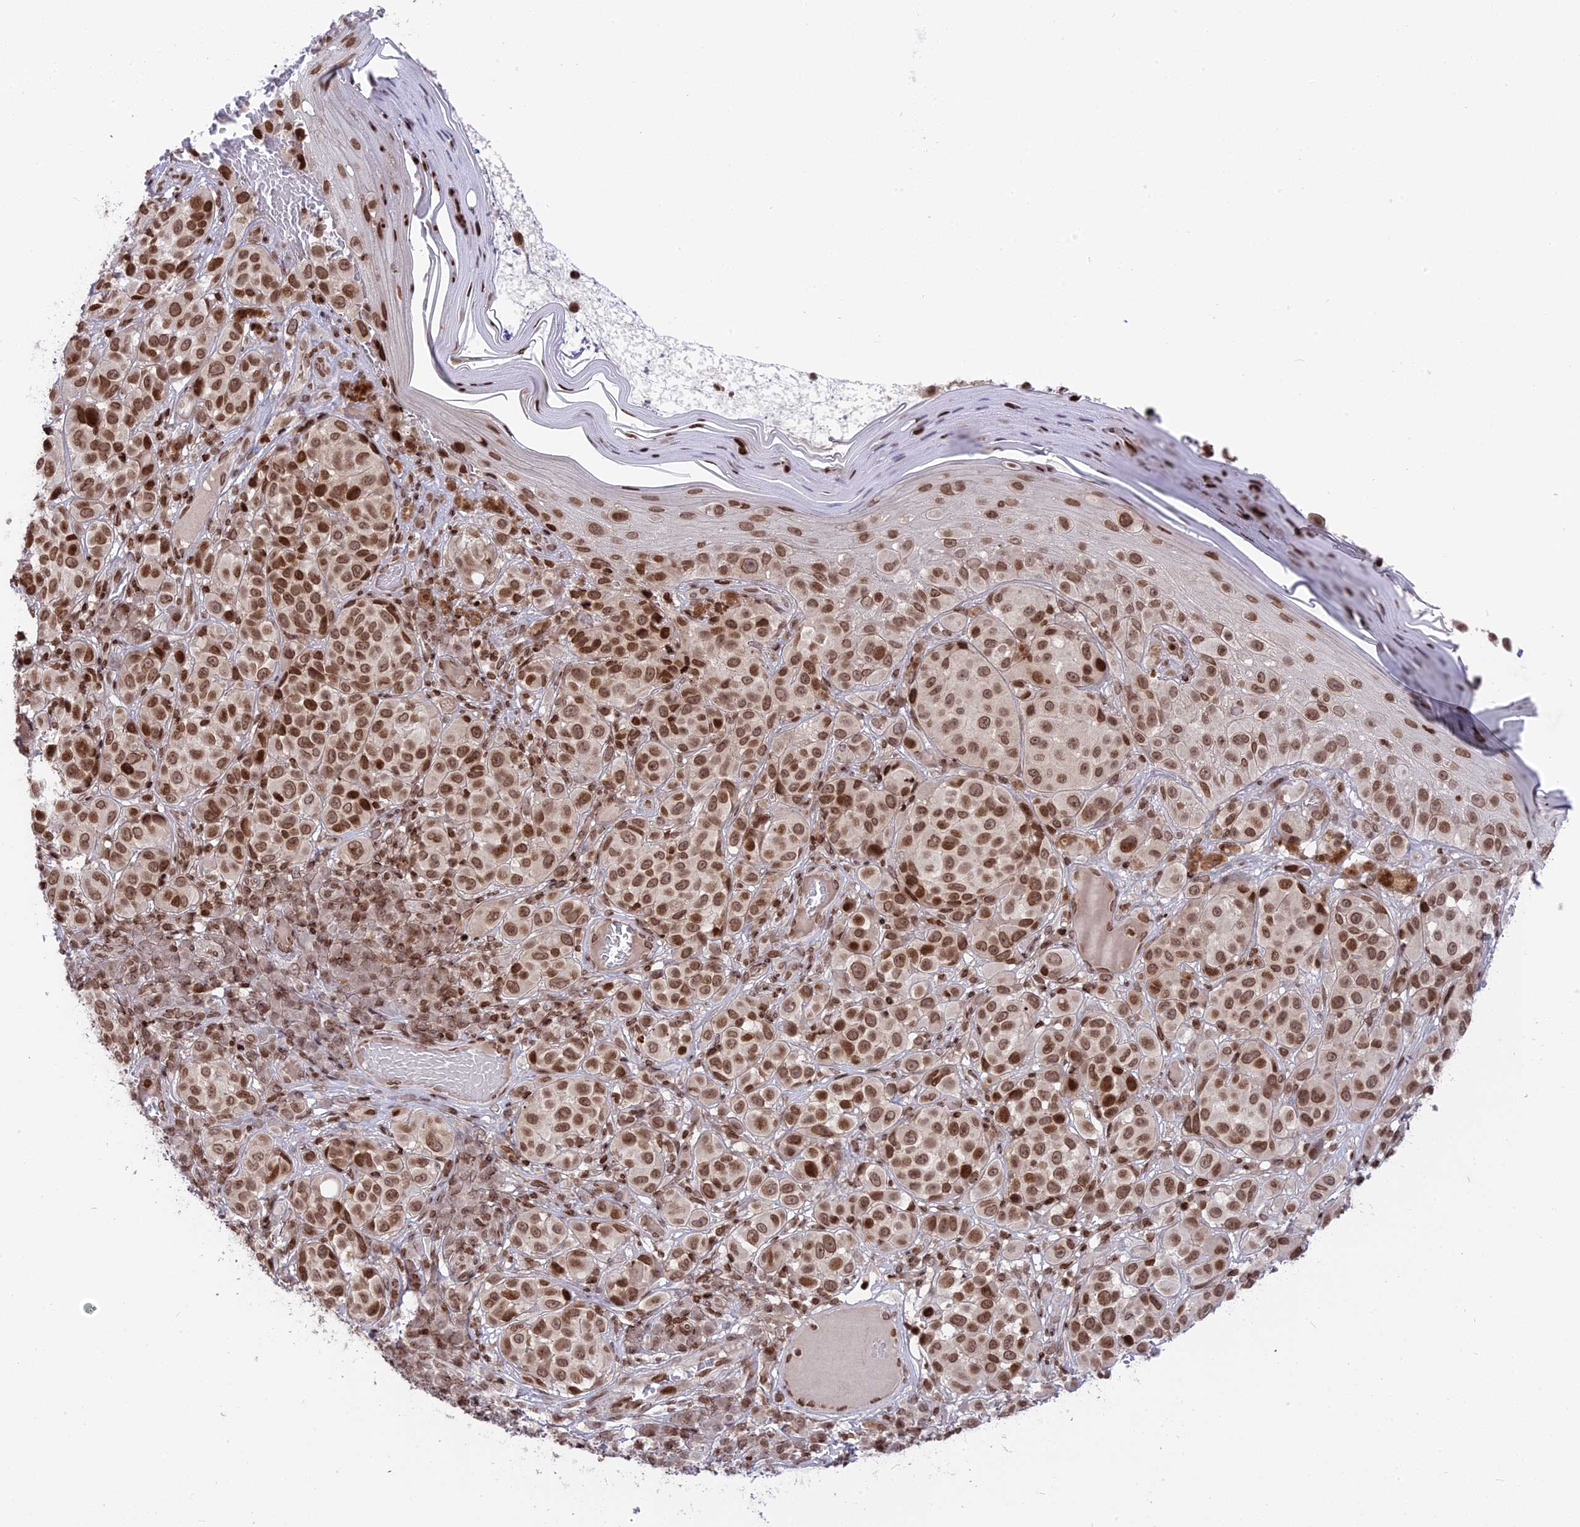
{"staining": {"intensity": "moderate", "quantity": ">75%", "location": "nuclear"}, "tissue": "melanoma", "cell_type": "Tumor cells", "image_type": "cancer", "snomed": [{"axis": "morphology", "description": "Malignant melanoma, NOS"}, {"axis": "topography", "description": "Skin"}], "caption": "Approximately >75% of tumor cells in malignant melanoma reveal moderate nuclear protein positivity as visualized by brown immunohistochemical staining.", "gene": "TET2", "patient": {"sex": "male", "age": 38}}